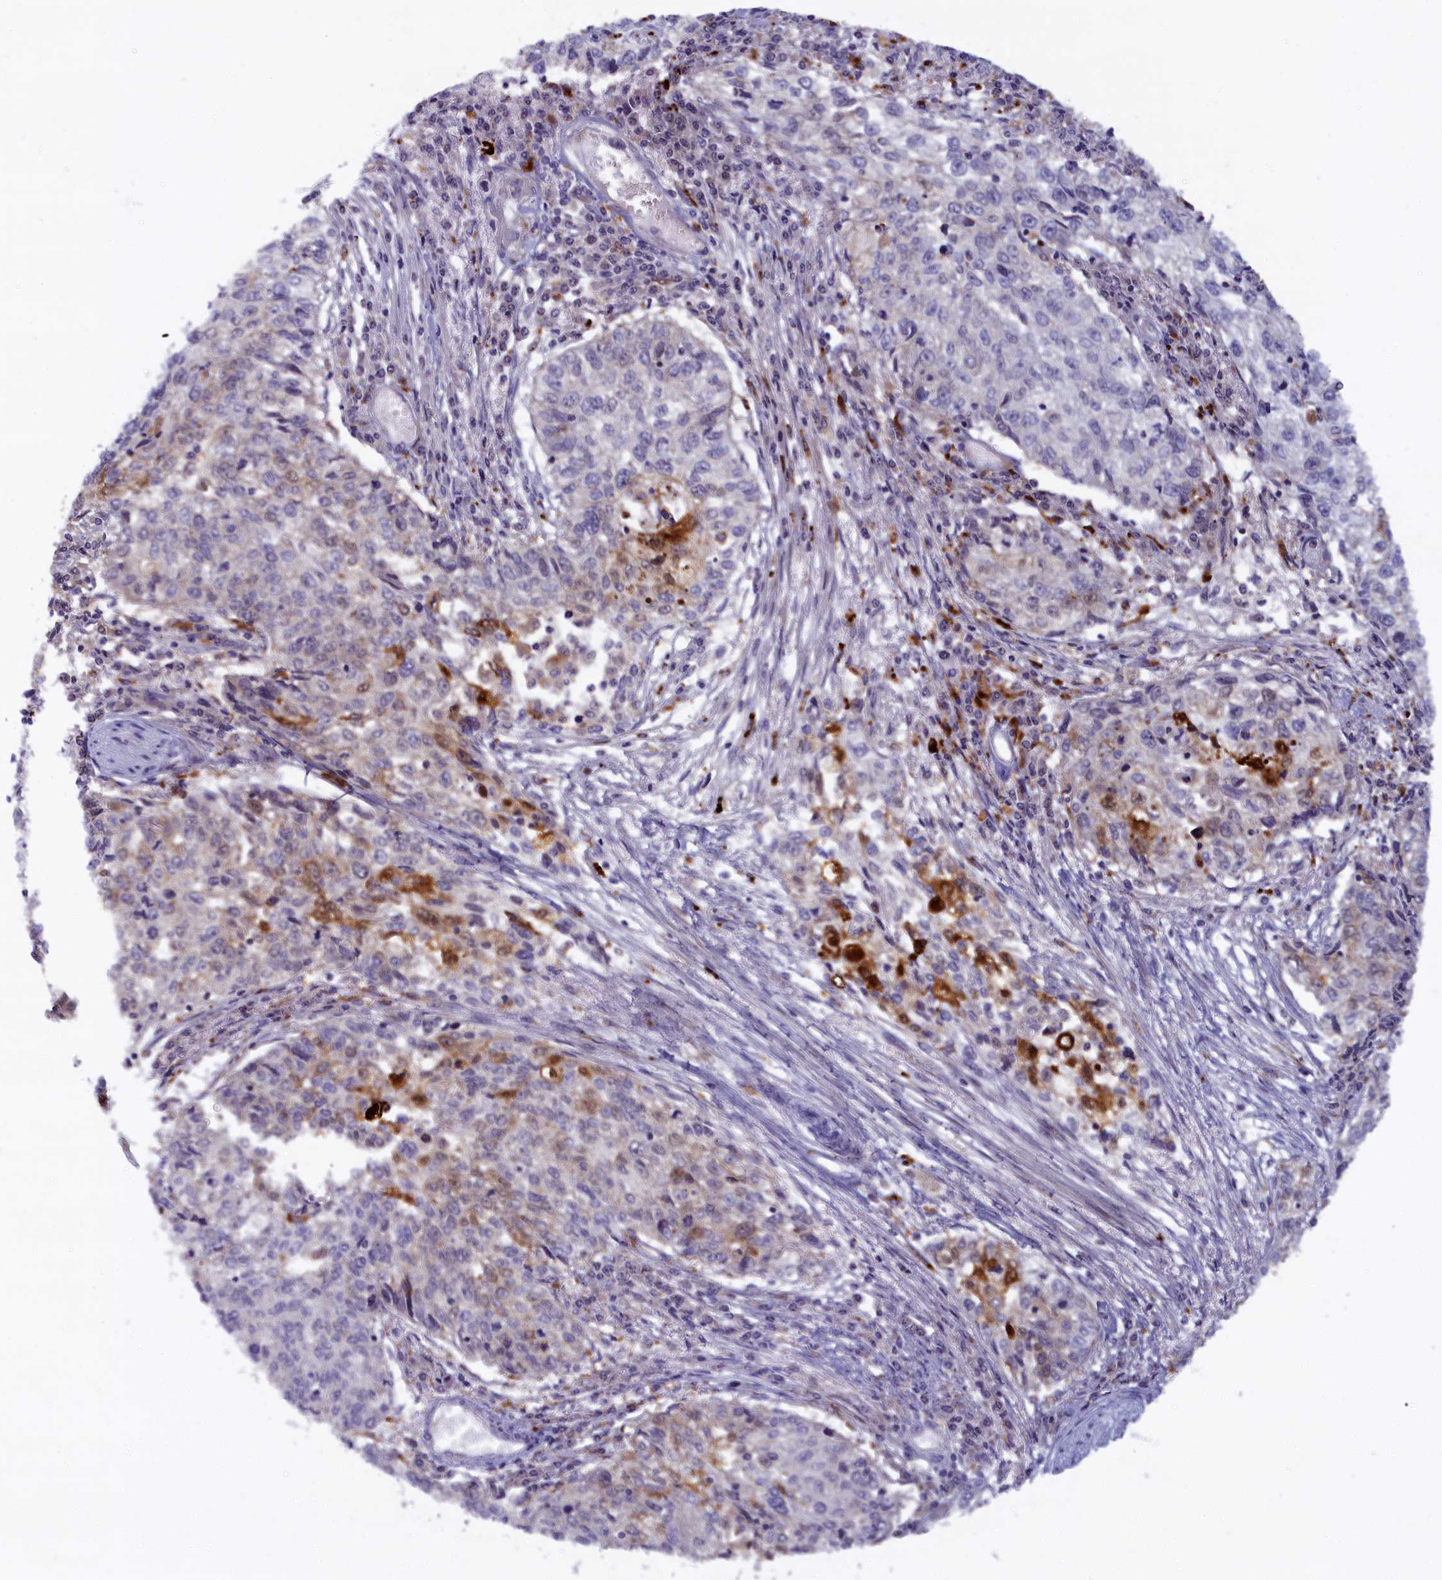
{"staining": {"intensity": "strong", "quantity": "<25%", "location": "cytoplasmic/membranous"}, "tissue": "cervical cancer", "cell_type": "Tumor cells", "image_type": "cancer", "snomed": [{"axis": "morphology", "description": "Squamous cell carcinoma, NOS"}, {"axis": "topography", "description": "Cervix"}], "caption": "Strong cytoplasmic/membranous expression for a protein is seen in approximately <25% of tumor cells of cervical cancer (squamous cell carcinoma) using IHC.", "gene": "FCSK", "patient": {"sex": "female", "age": 57}}